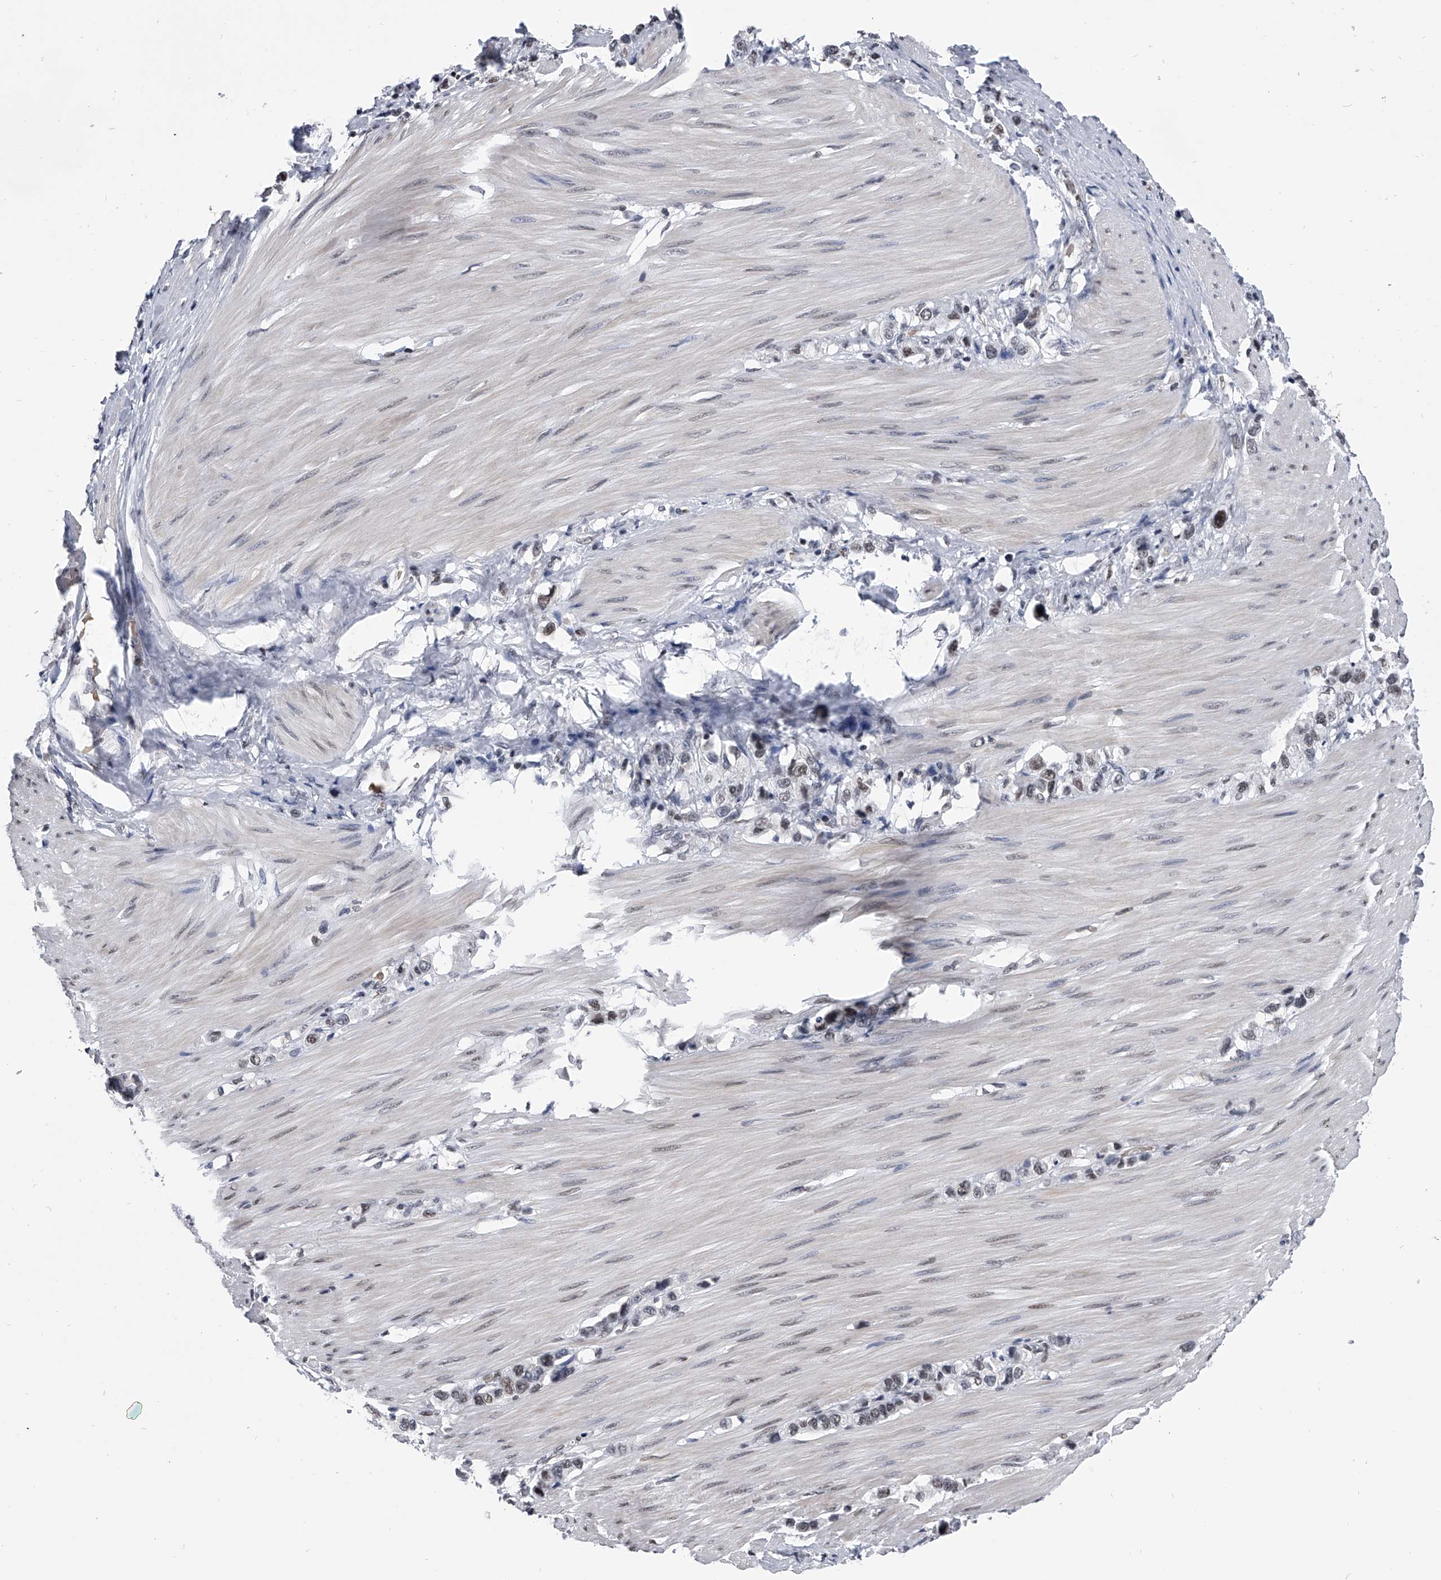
{"staining": {"intensity": "moderate", "quantity": ">75%", "location": "nuclear"}, "tissue": "stomach cancer", "cell_type": "Tumor cells", "image_type": "cancer", "snomed": [{"axis": "morphology", "description": "Adenocarcinoma, NOS"}, {"axis": "topography", "description": "Stomach"}], "caption": "Stomach cancer tissue shows moderate nuclear staining in about >75% of tumor cells", "gene": "SIM2", "patient": {"sex": "female", "age": 65}}